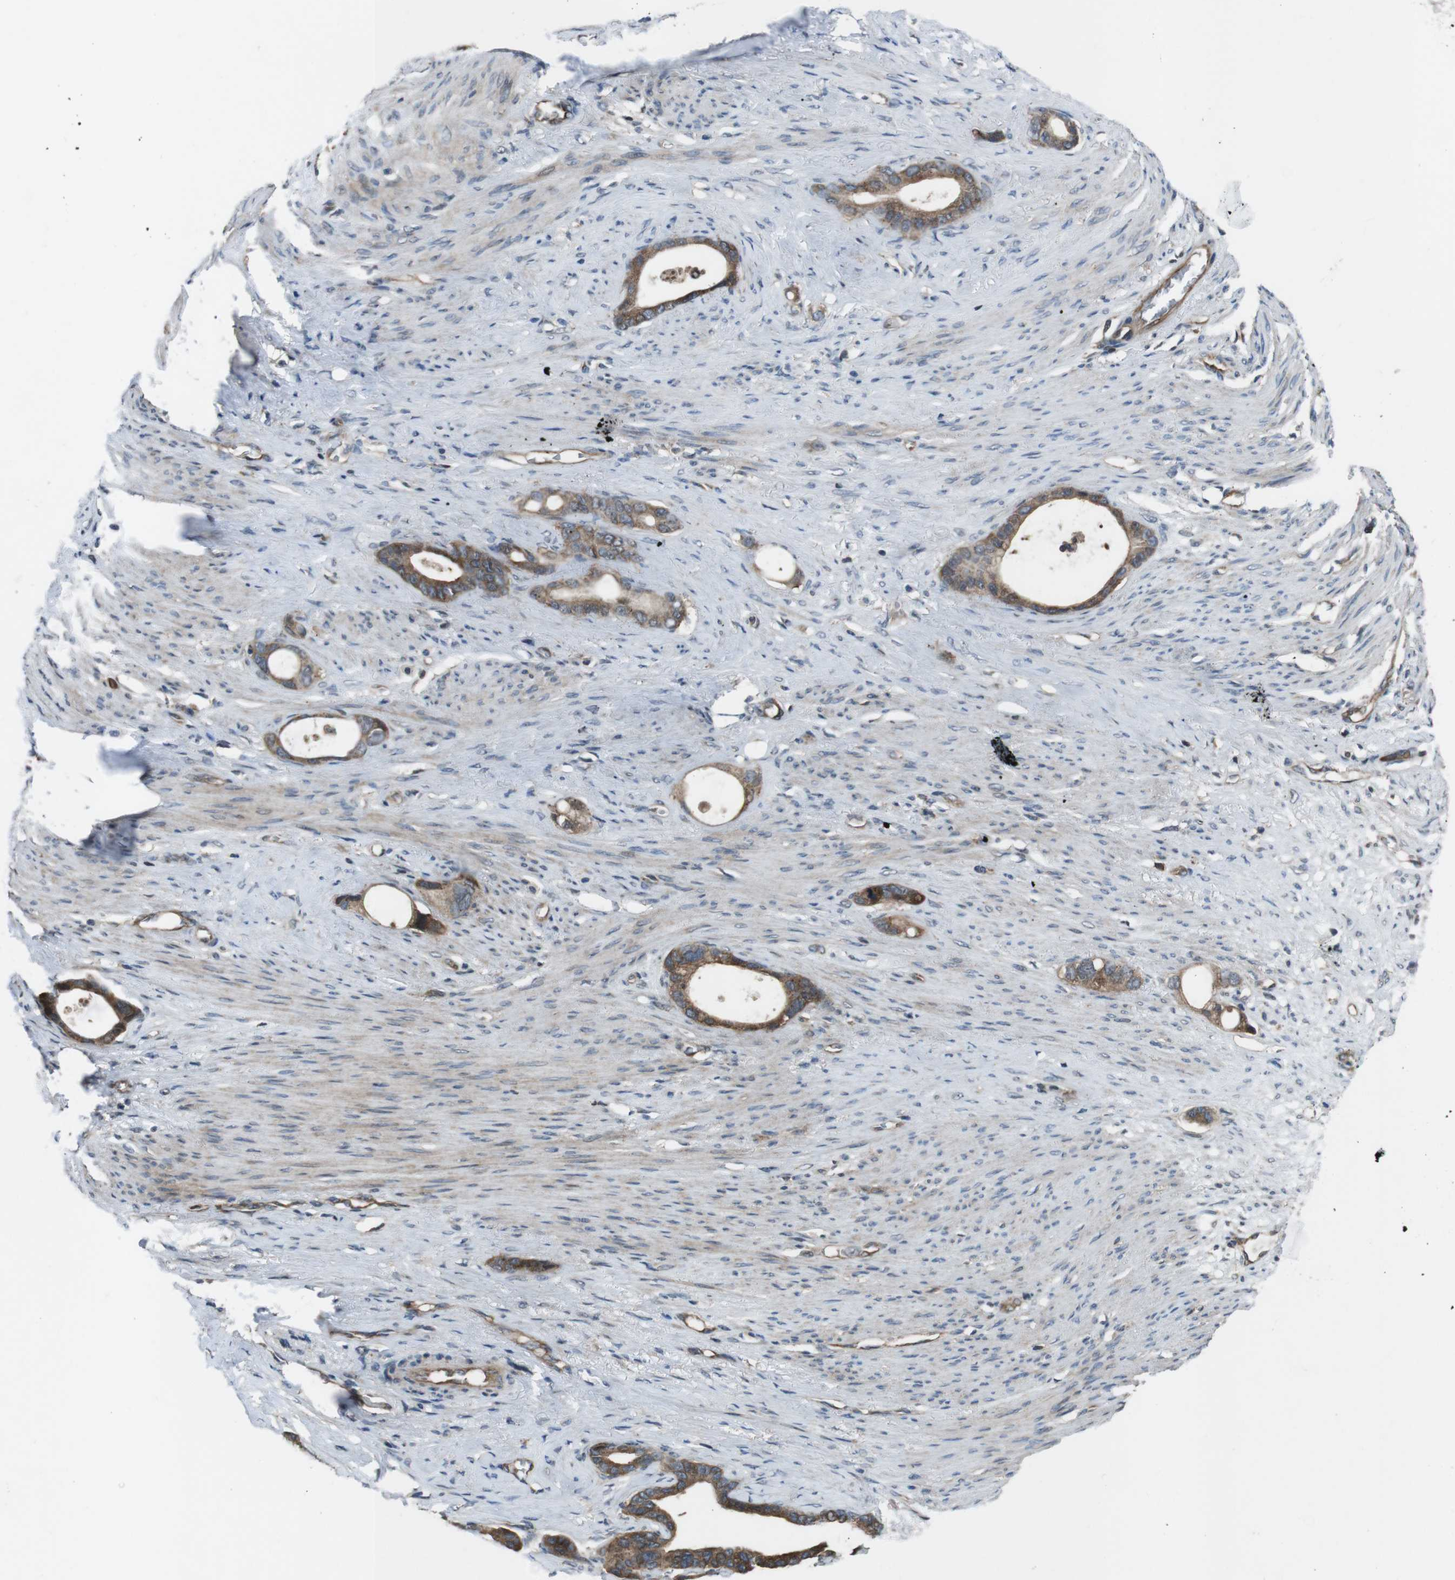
{"staining": {"intensity": "moderate", "quantity": ">75%", "location": "cytoplasmic/membranous"}, "tissue": "stomach cancer", "cell_type": "Tumor cells", "image_type": "cancer", "snomed": [{"axis": "morphology", "description": "Adenocarcinoma, NOS"}, {"axis": "topography", "description": "Stomach"}], "caption": "Protein staining exhibits moderate cytoplasmic/membranous expression in approximately >75% of tumor cells in adenocarcinoma (stomach).", "gene": "SLC22A23", "patient": {"sex": "female", "age": 75}}